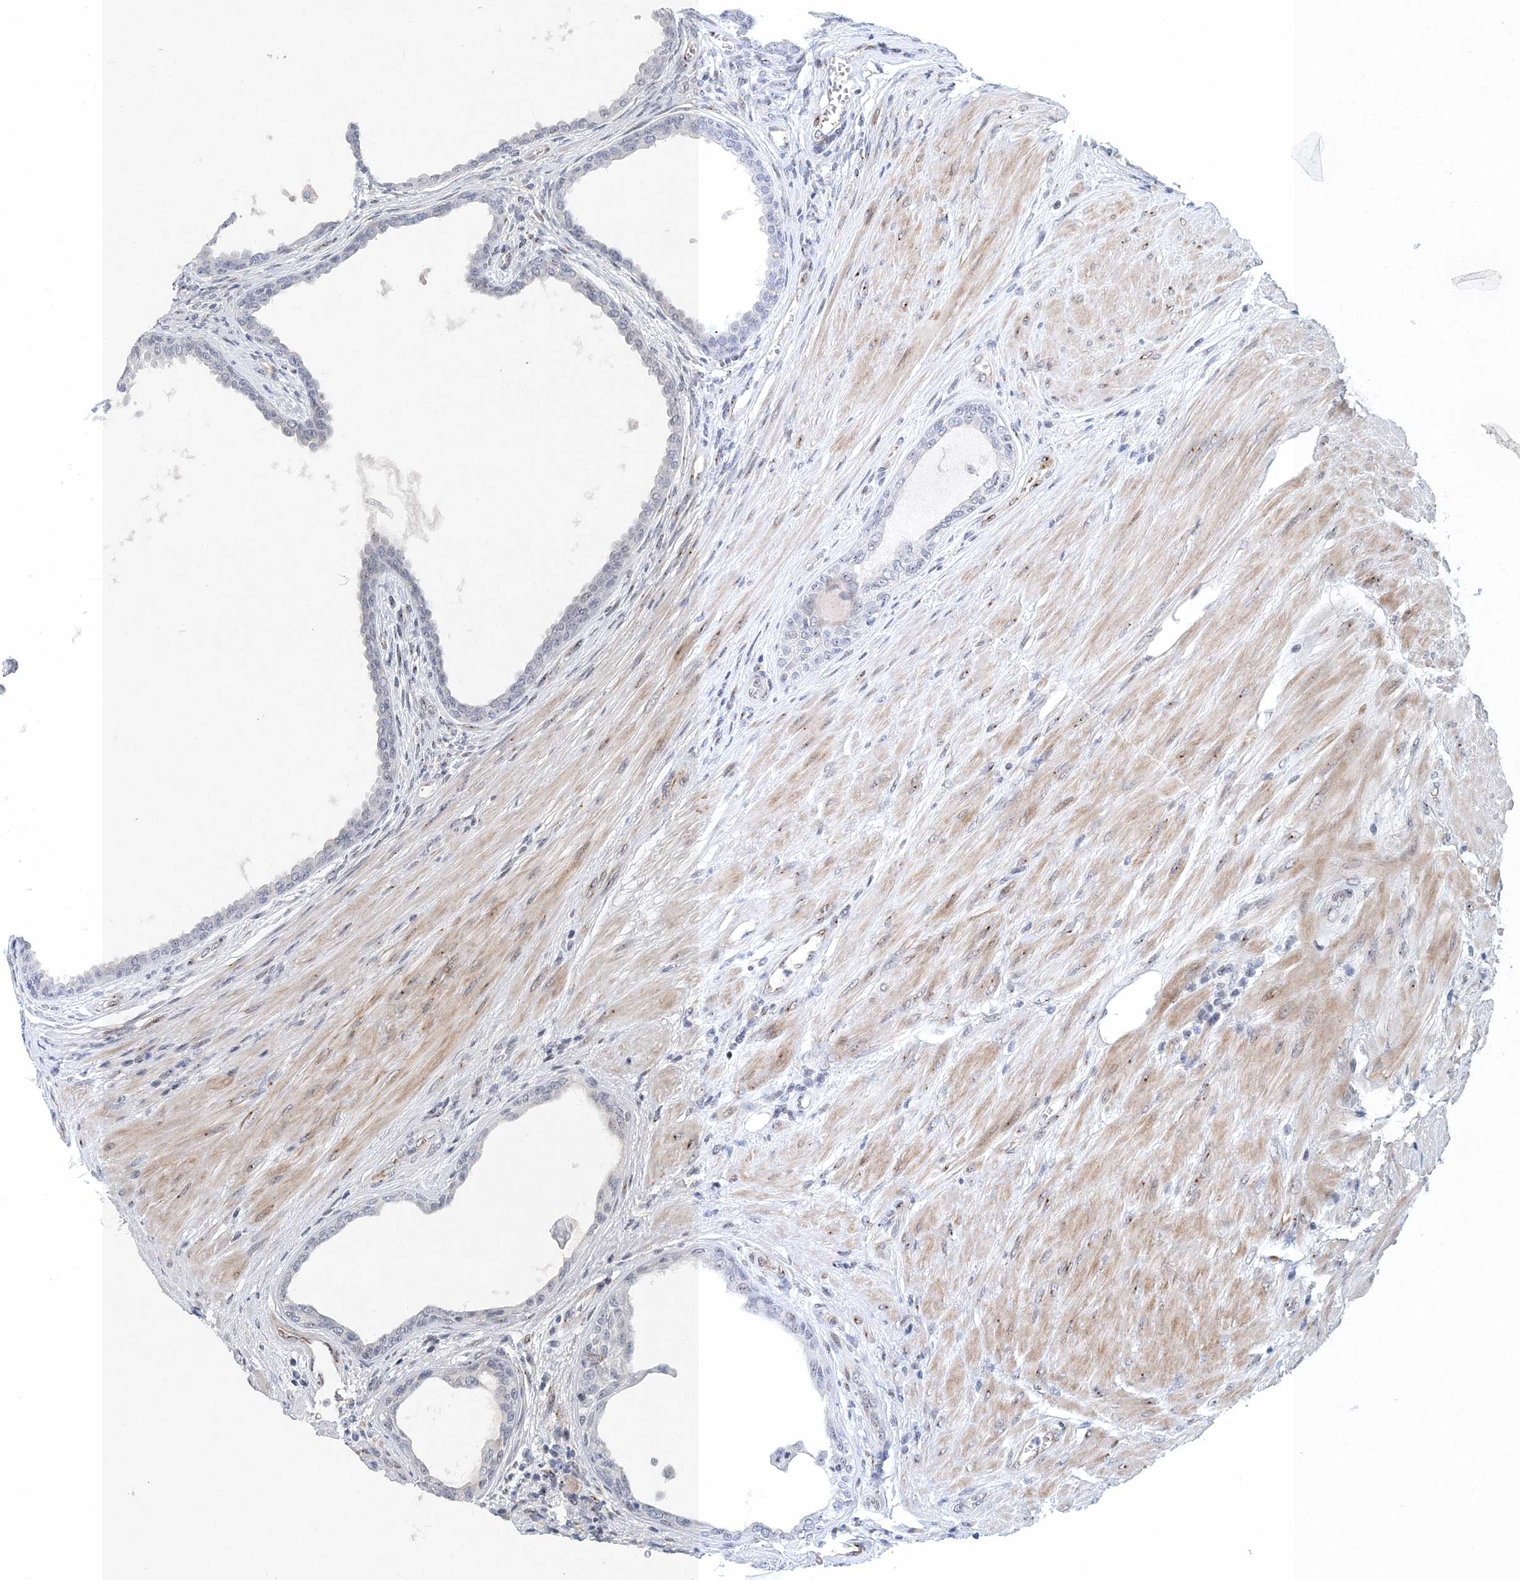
{"staining": {"intensity": "negative", "quantity": "none", "location": "none"}, "tissue": "prostate cancer", "cell_type": "Tumor cells", "image_type": "cancer", "snomed": [{"axis": "morphology", "description": "Normal tissue, NOS"}, {"axis": "morphology", "description": "Adenocarcinoma, Low grade"}, {"axis": "topography", "description": "Prostate"}, {"axis": "topography", "description": "Peripheral nerve tissue"}], "caption": "This is an IHC image of human prostate cancer (adenocarcinoma (low-grade)). There is no positivity in tumor cells.", "gene": "UIMC1", "patient": {"sex": "male", "age": 71}}